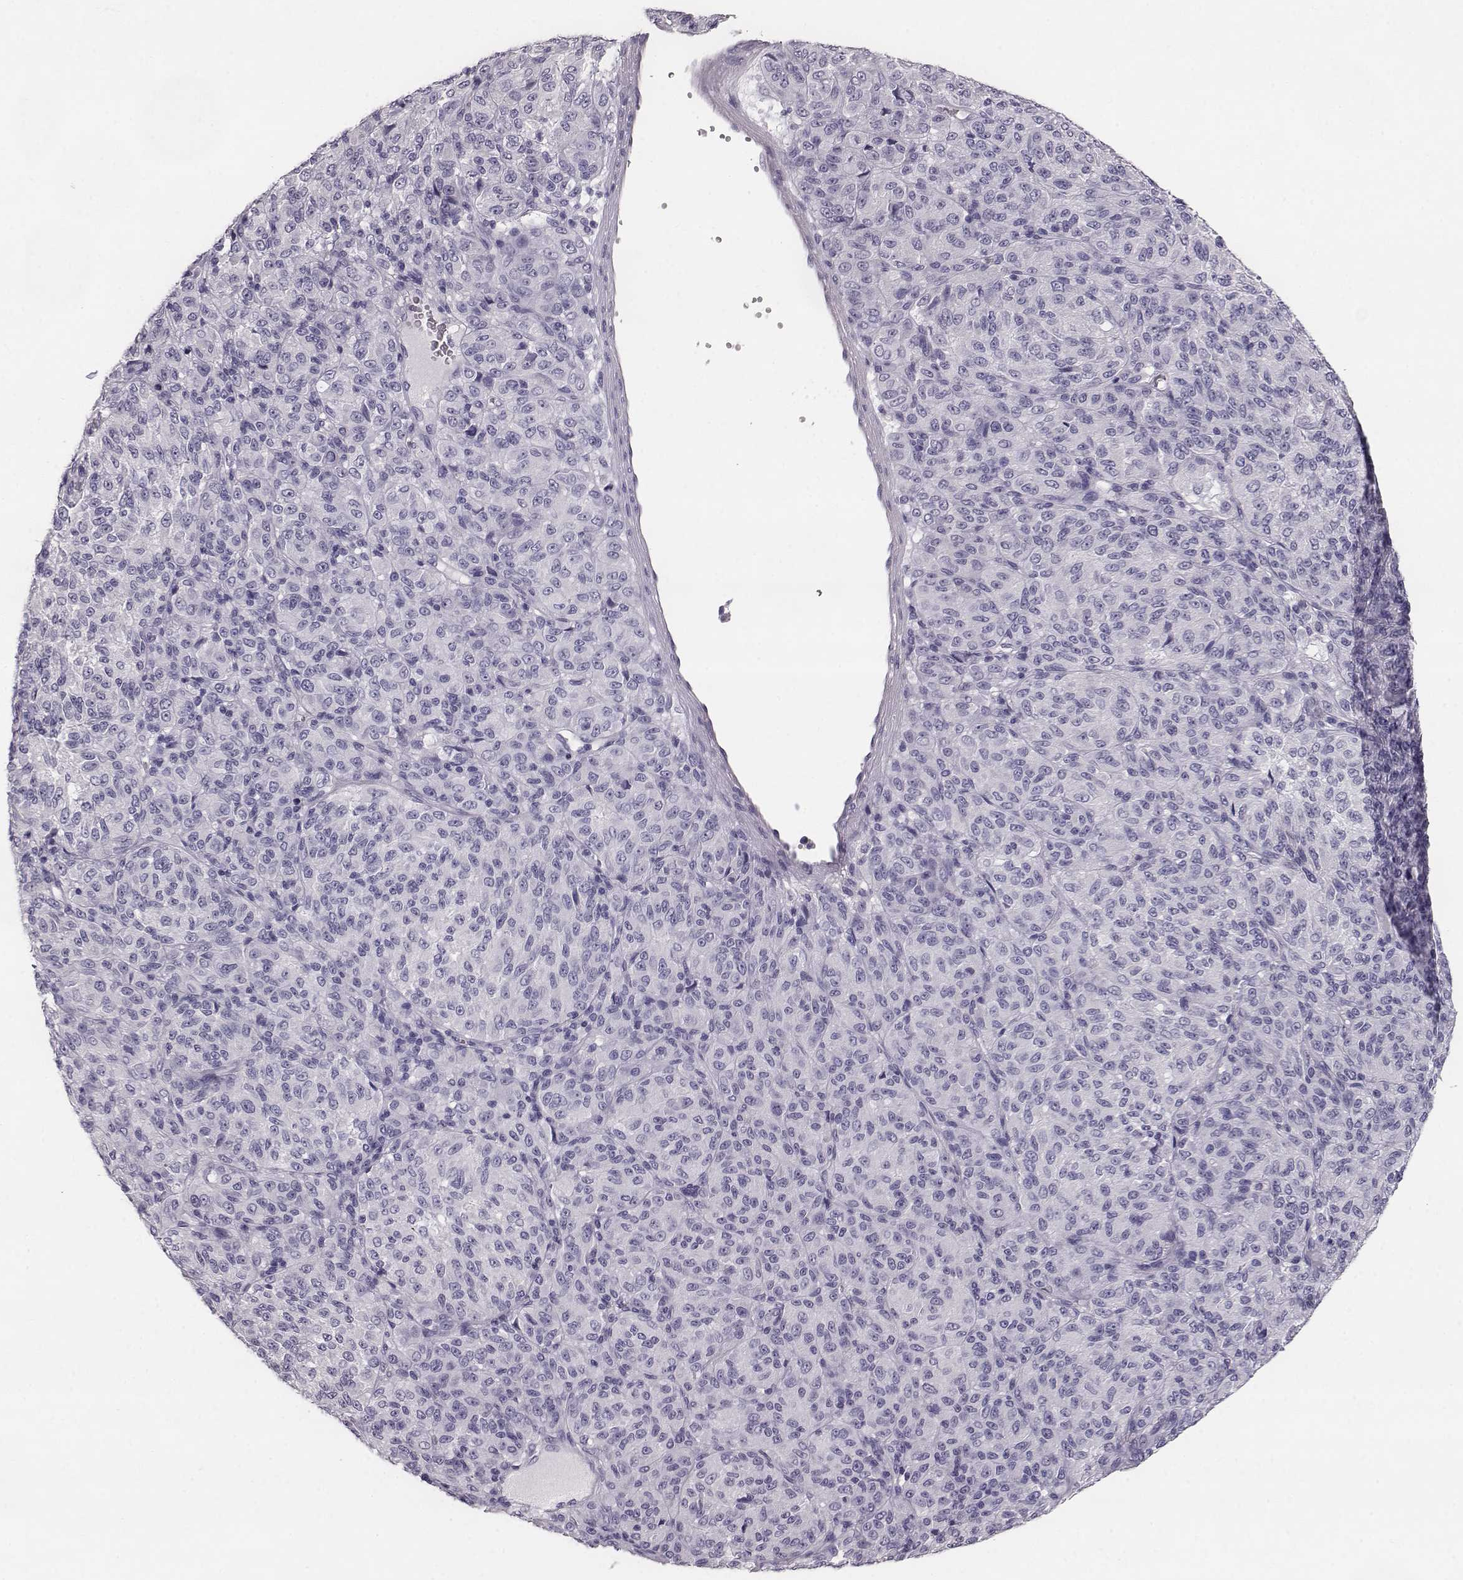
{"staining": {"intensity": "negative", "quantity": "none", "location": "none"}, "tissue": "melanoma", "cell_type": "Tumor cells", "image_type": "cancer", "snomed": [{"axis": "morphology", "description": "Malignant melanoma, Metastatic site"}, {"axis": "topography", "description": "Brain"}], "caption": "Malignant melanoma (metastatic site) was stained to show a protein in brown. There is no significant positivity in tumor cells.", "gene": "NPTXR", "patient": {"sex": "female", "age": 56}}